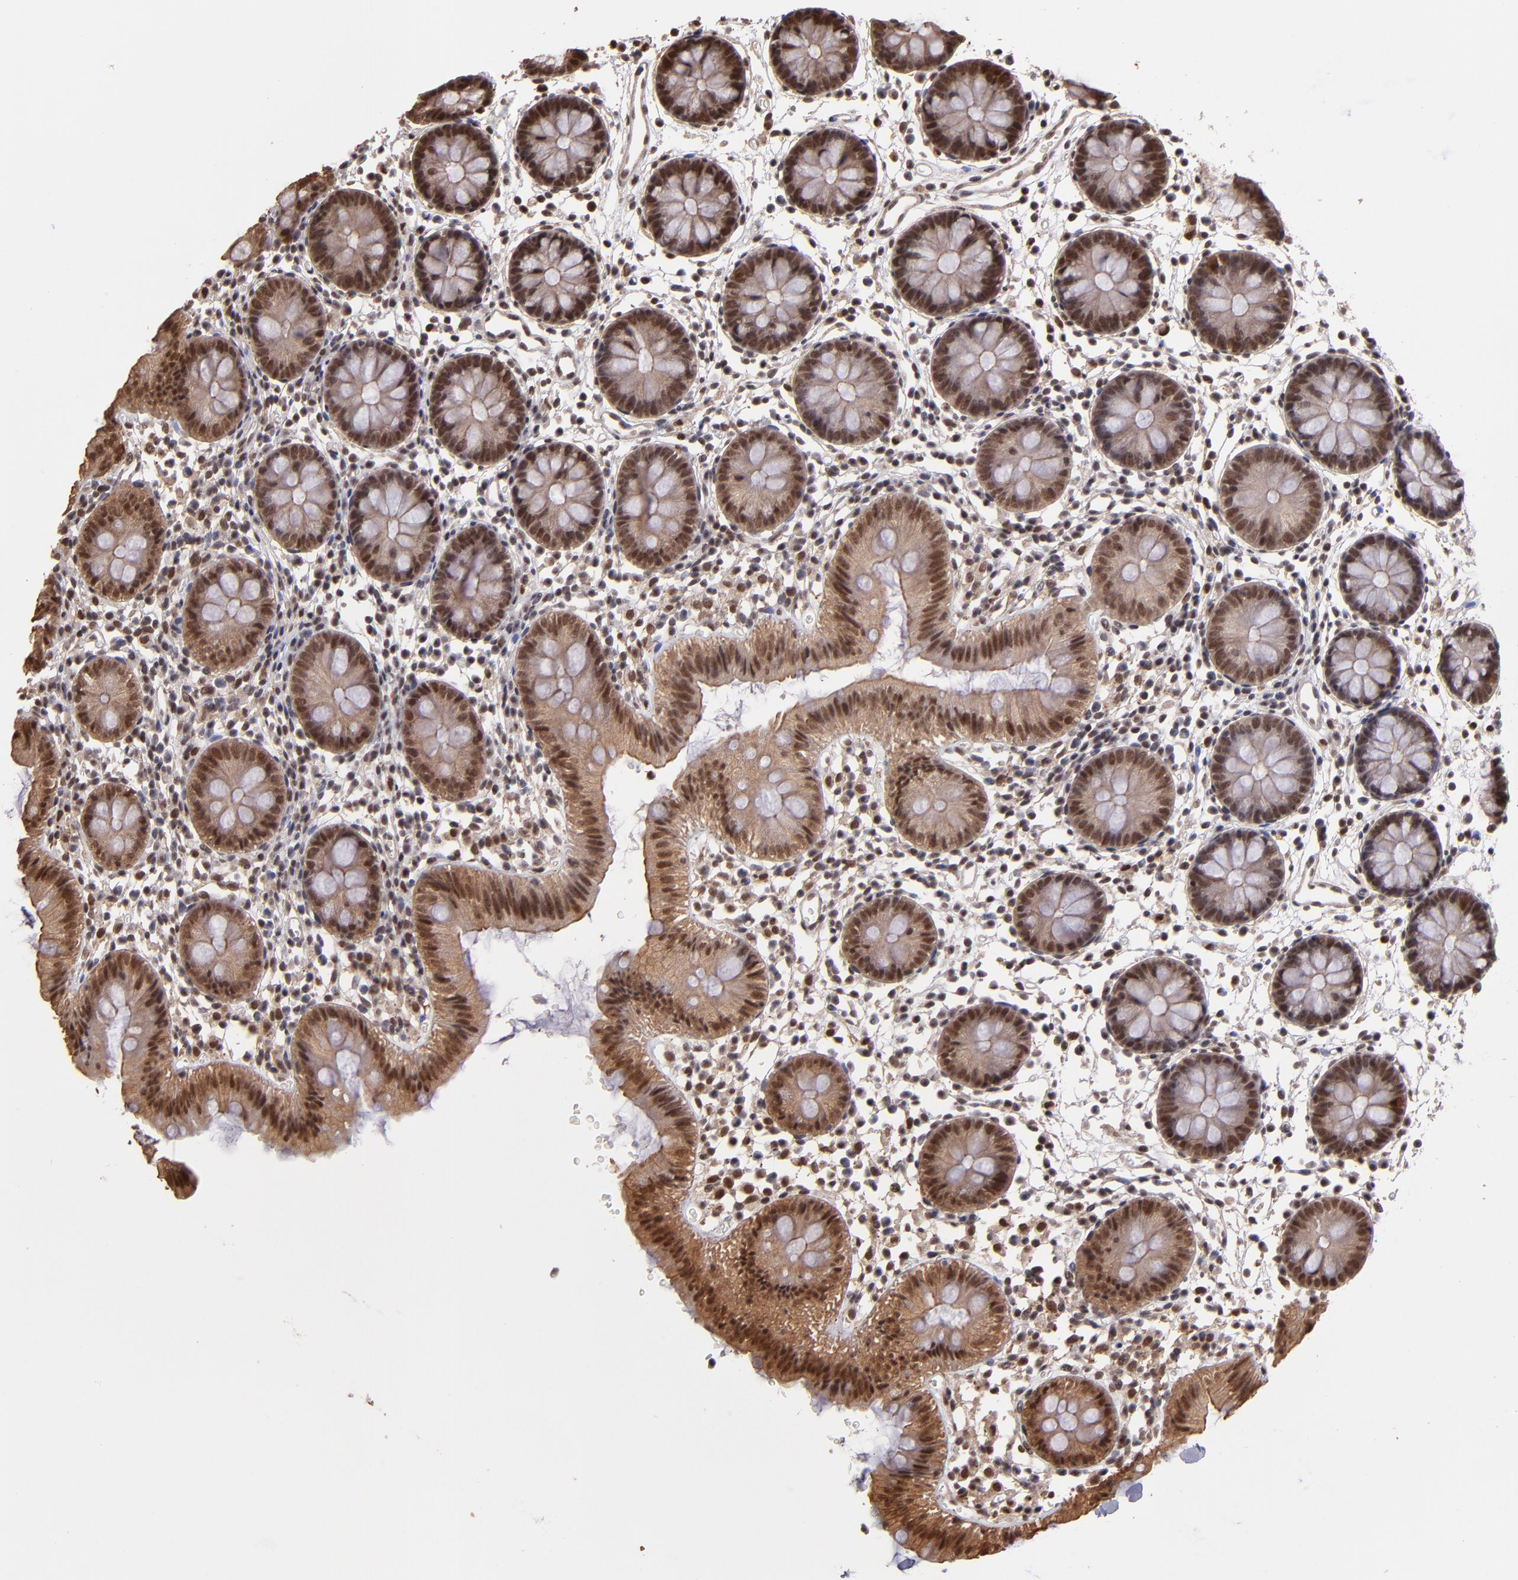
{"staining": {"intensity": "moderate", "quantity": ">75%", "location": "cytoplasmic/membranous,nuclear"}, "tissue": "colon", "cell_type": "Endothelial cells", "image_type": "normal", "snomed": [{"axis": "morphology", "description": "Normal tissue, NOS"}, {"axis": "topography", "description": "Colon"}], "caption": "The immunohistochemical stain labels moderate cytoplasmic/membranous,nuclear staining in endothelial cells of unremarkable colon. The staining was performed using DAB, with brown indicating positive protein expression. Nuclei are stained blue with hematoxylin.", "gene": "TERF2", "patient": {"sex": "male", "age": 14}}